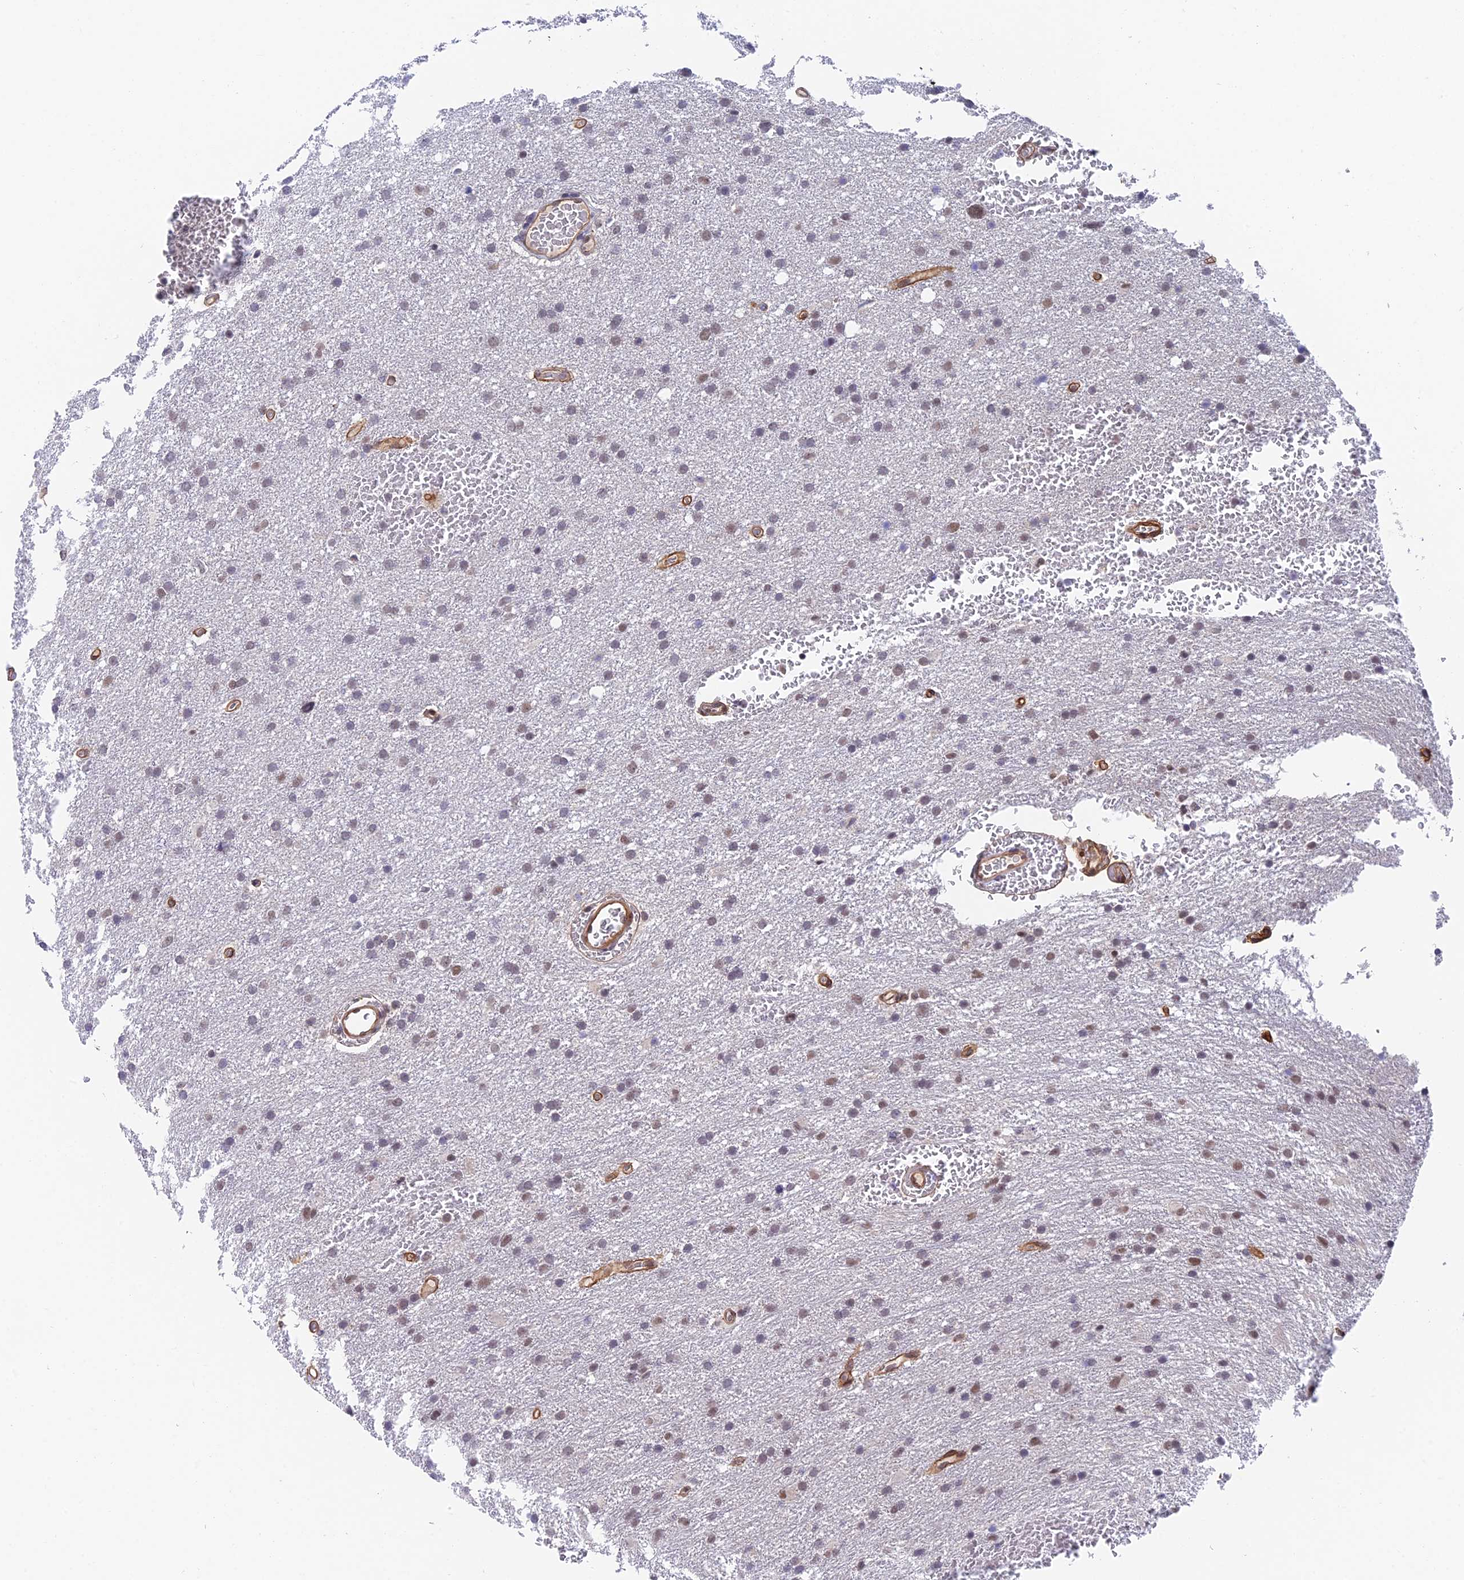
{"staining": {"intensity": "weak", "quantity": "25%-75%", "location": "nuclear"}, "tissue": "glioma", "cell_type": "Tumor cells", "image_type": "cancer", "snomed": [{"axis": "morphology", "description": "Glioma, malignant, High grade"}, {"axis": "topography", "description": "Cerebral cortex"}], "caption": "IHC (DAB) staining of malignant glioma (high-grade) reveals weak nuclear protein staining in about 25%-75% of tumor cells.", "gene": "NSMCE1", "patient": {"sex": "female", "age": 36}}